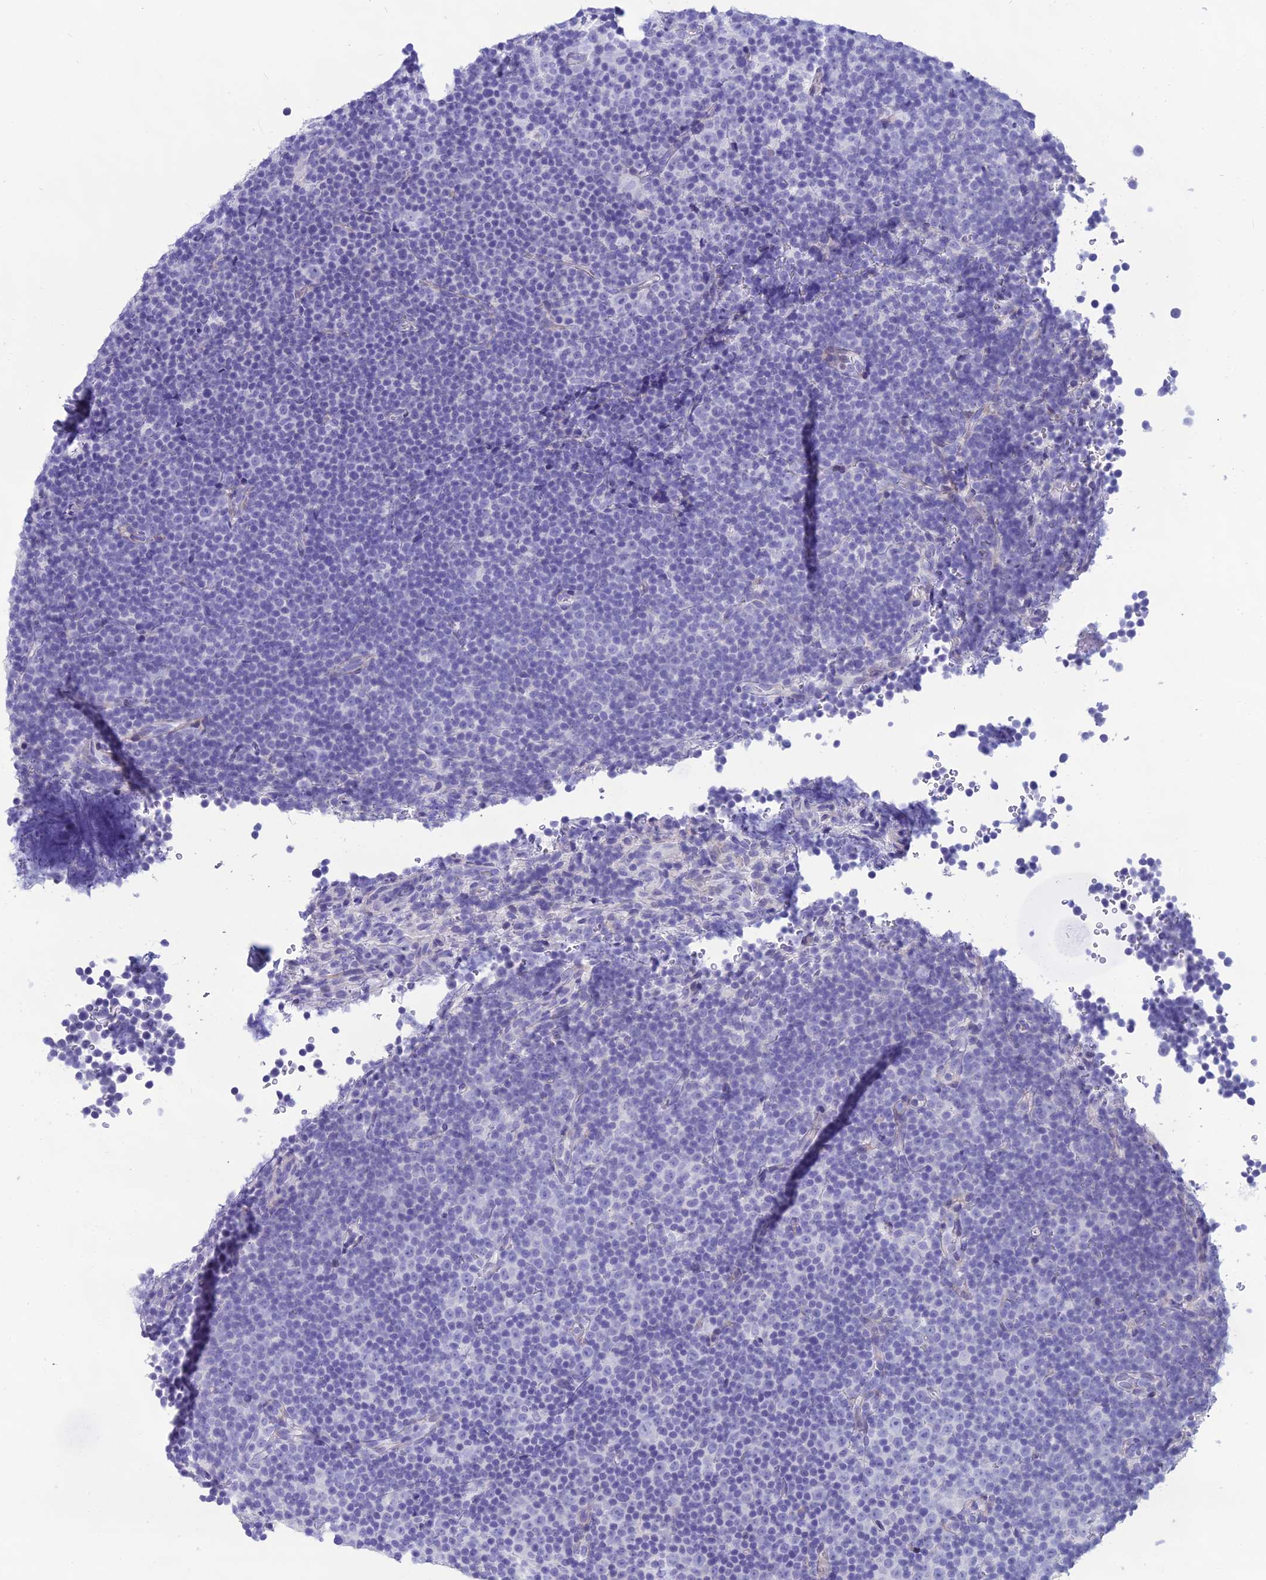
{"staining": {"intensity": "negative", "quantity": "none", "location": "none"}, "tissue": "lymphoma", "cell_type": "Tumor cells", "image_type": "cancer", "snomed": [{"axis": "morphology", "description": "Malignant lymphoma, non-Hodgkin's type, Low grade"}, {"axis": "topography", "description": "Lymph node"}], "caption": "Protein analysis of lymphoma displays no significant expression in tumor cells.", "gene": "OR56B1", "patient": {"sex": "female", "age": 67}}